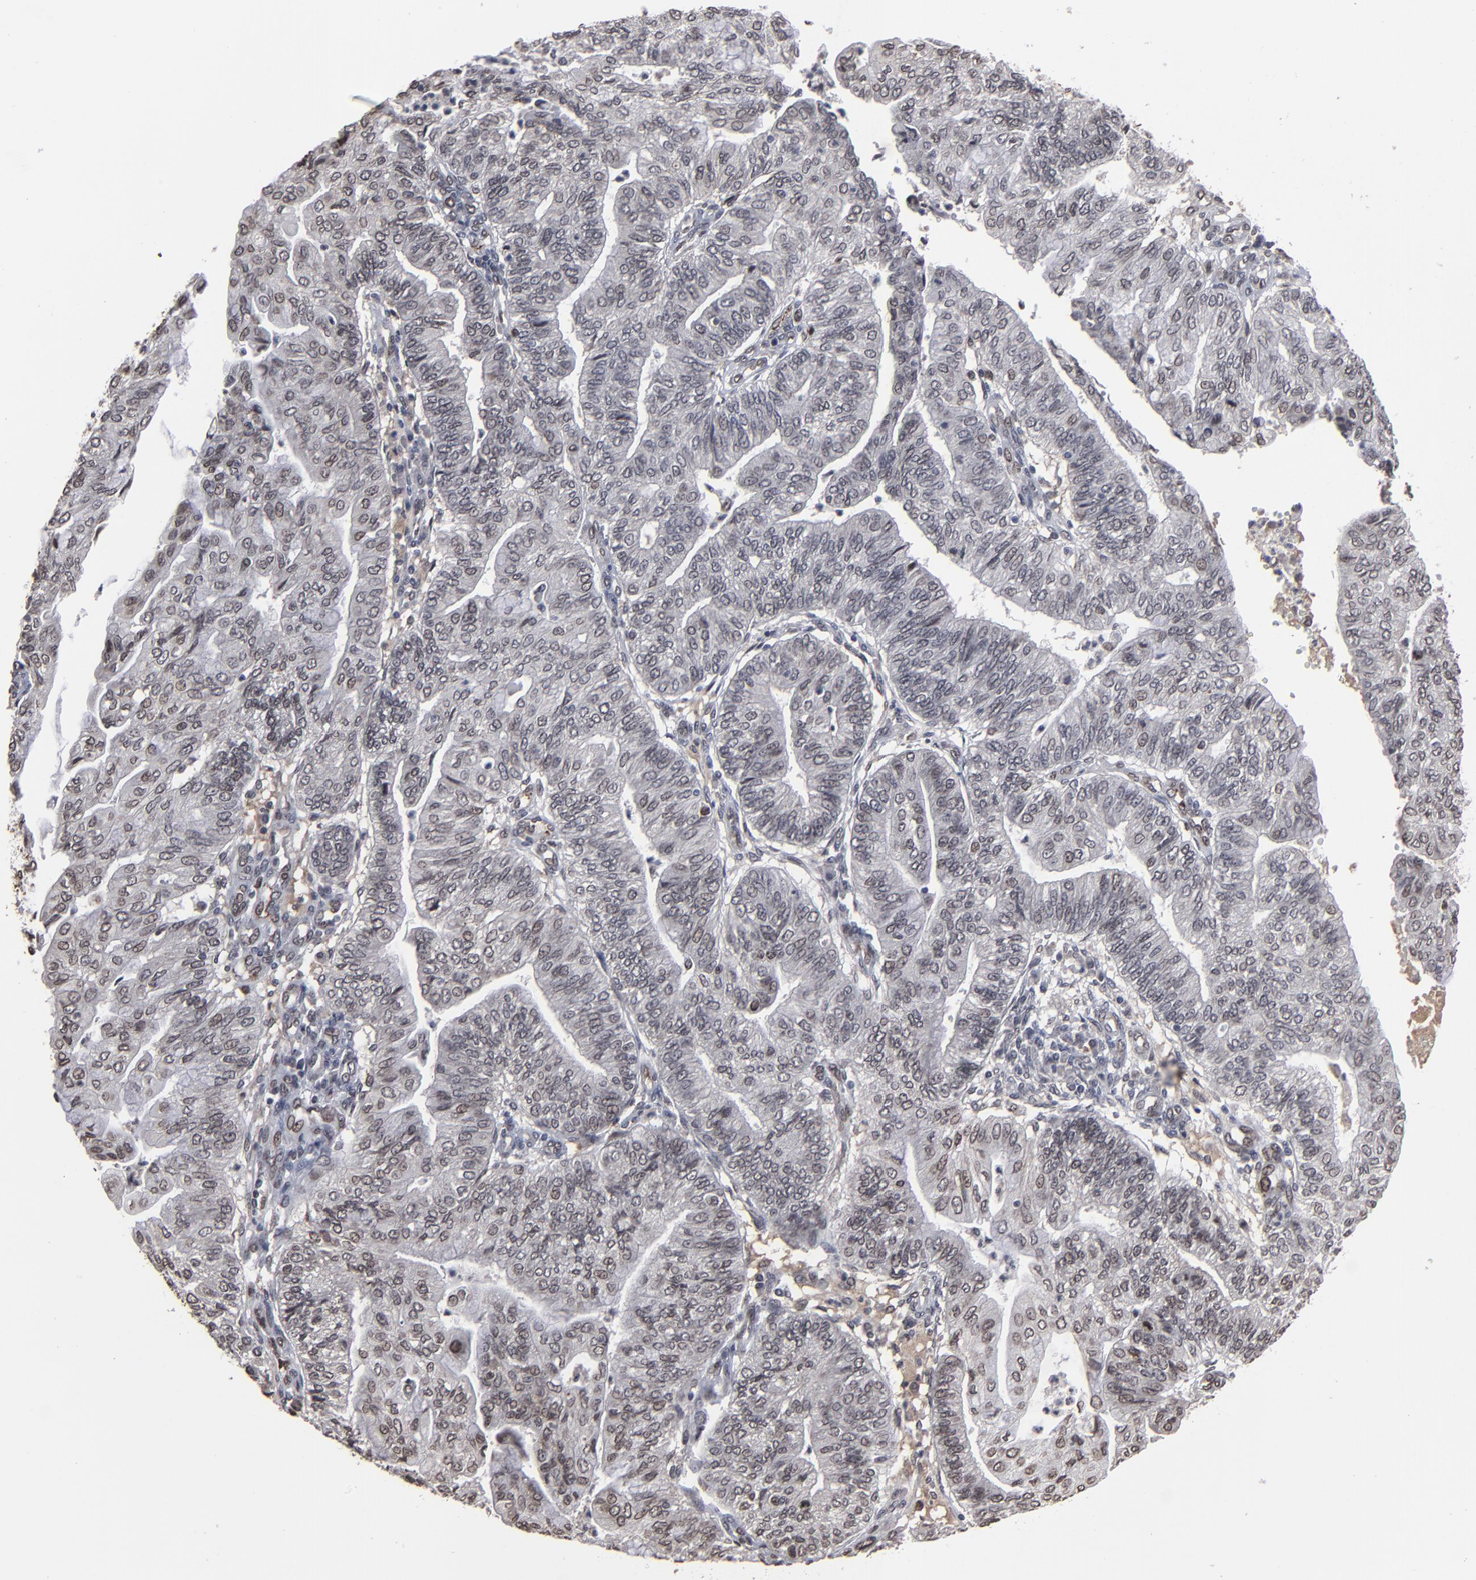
{"staining": {"intensity": "weak", "quantity": "25%-75%", "location": "cytoplasmic/membranous,nuclear"}, "tissue": "endometrial cancer", "cell_type": "Tumor cells", "image_type": "cancer", "snomed": [{"axis": "morphology", "description": "Adenocarcinoma, NOS"}, {"axis": "topography", "description": "Endometrium"}], "caption": "A brown stain labels weak cytoplasmic/membranous and nuclear positivity of a protein in endometrial cancer (adenocarcinoma) tumor cells.", "gene": "BAZ1A", "patient": {"sex": "female", "age": 59}}